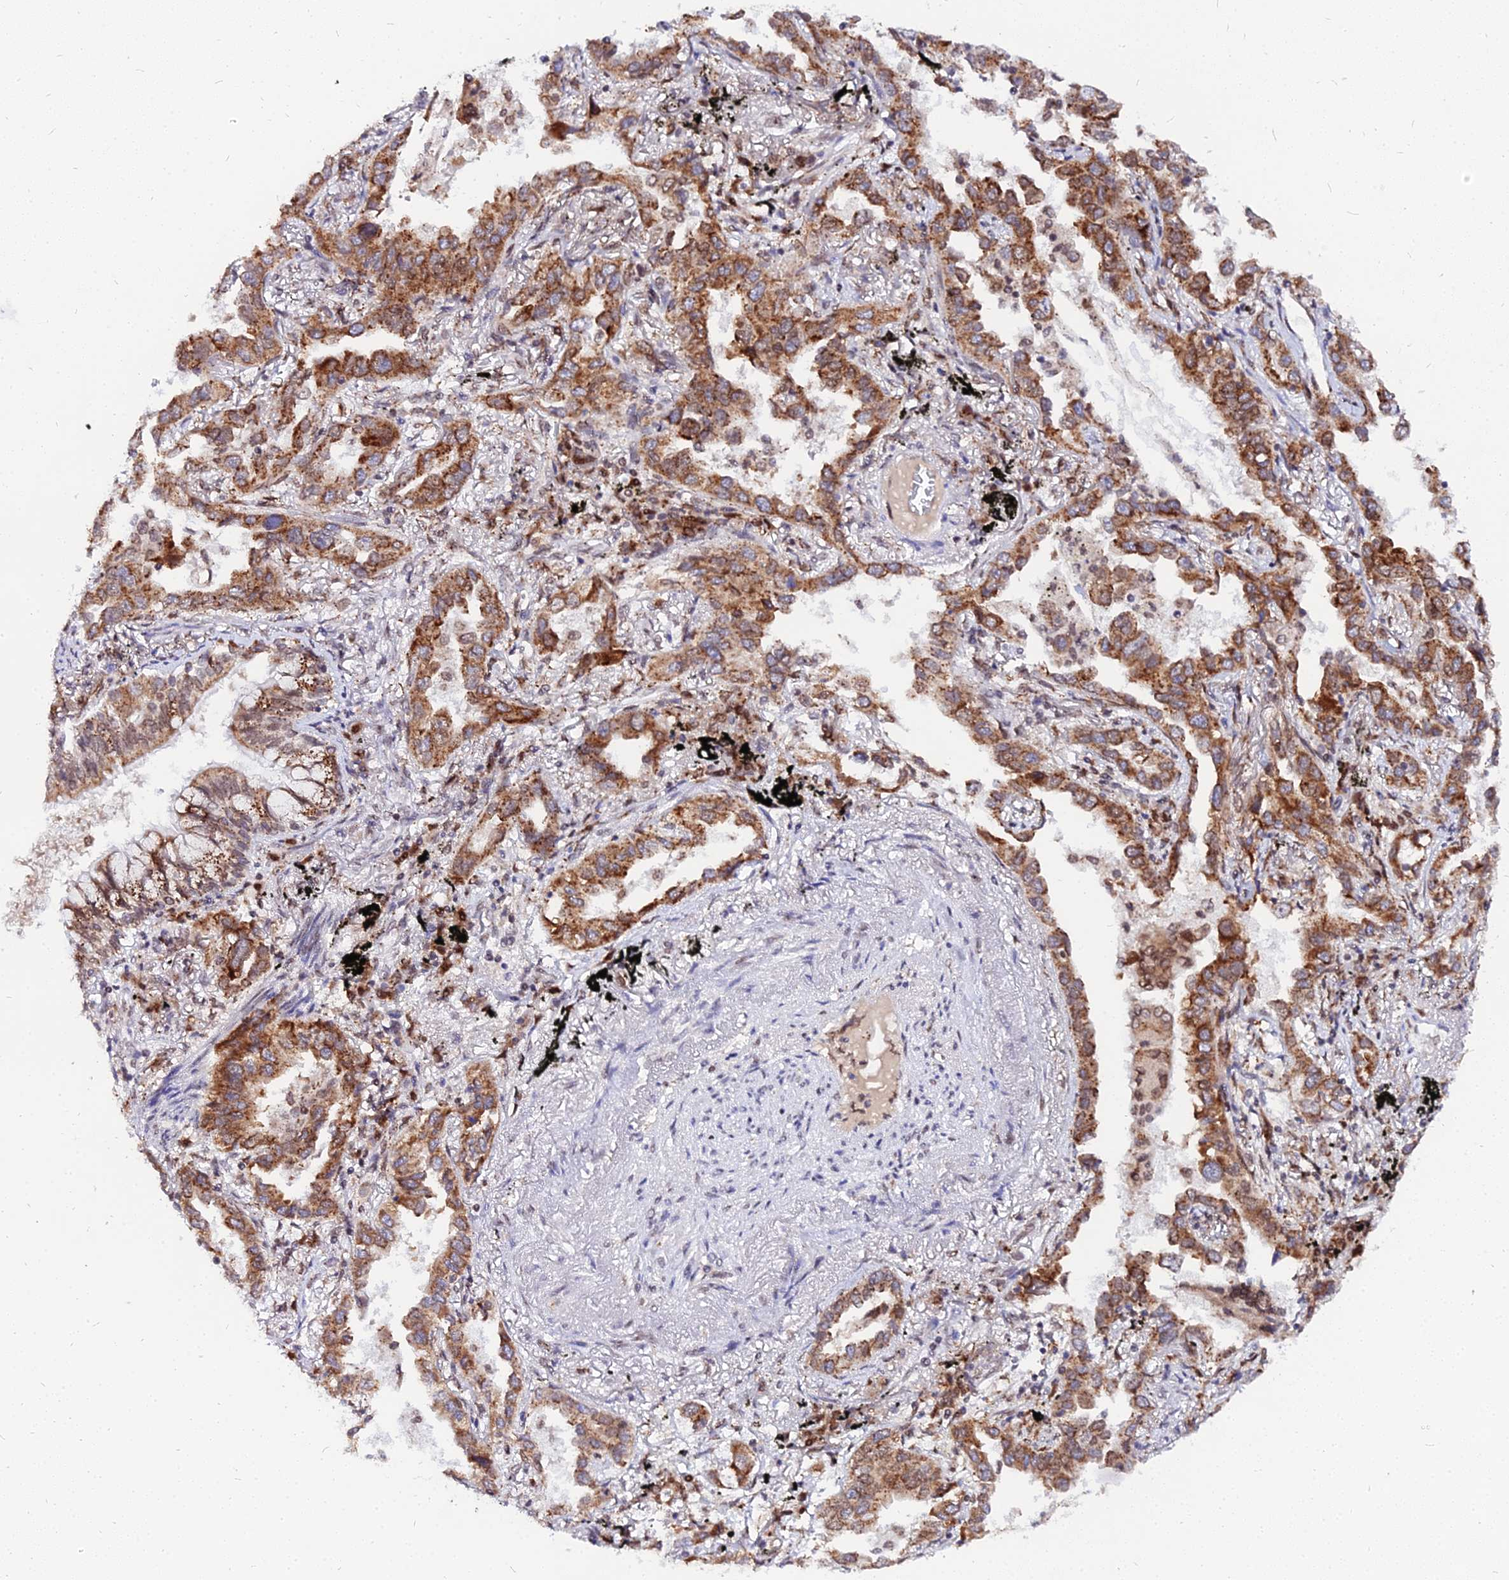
{"staining": {"intensity": "strong", "quantity": ">75%", "location": "cytoplasmic/membranous"}, "tissue": "lung cancer", "cell_type": "Tumor cells", "image_type": "cancer", "snomed": [{"axis": "morphology", "description": "Adenocarcinoma, NOS"}, {"axis": "topography", "description": "Lung"}], "caption": "Human lung cancer stained with a protein marker reveals strong staining in tumor cells.", "gene": "RNF121", "patient": {"sex": "male", "age": 67}}